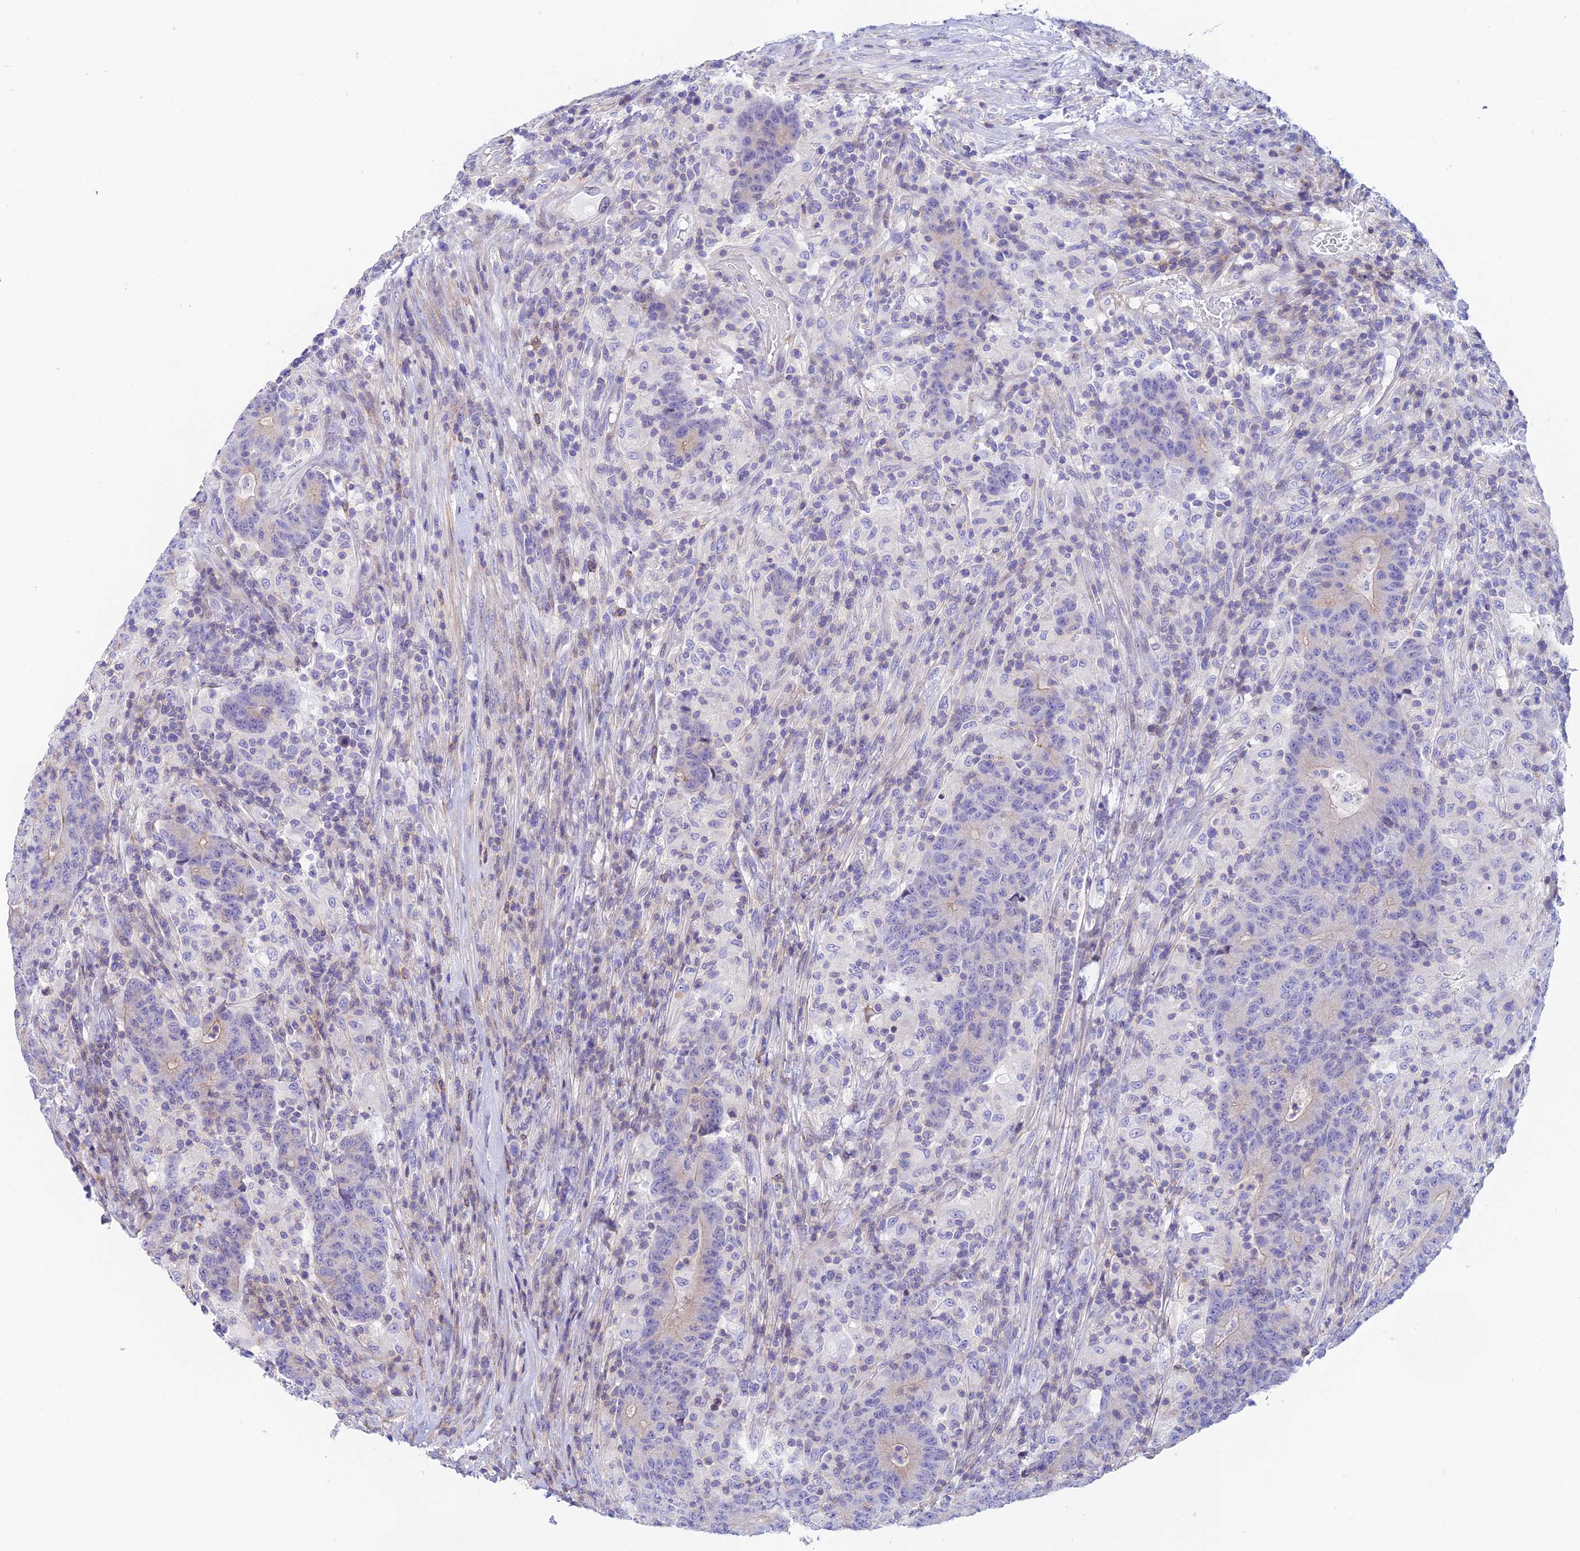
{"staining": {"intensity": "negative", "quantity": "none", "location": "none"}, "tissue": "colorectal cancer", "cell_type": "Tumor cells", "image_type": "cancer", "snomed": [{"axis": "morphology", "description": "Adenocarcinoma, NOS"}, {"axis": "topography", "description": "Colon"}], "caption": "Colorectal cancer (adenocarcinoma) stained for a protein using IHC demonstrates no expression tumor cells.", "gene": "PRIM1", "patient": {"sex": "female", "age": 75}}